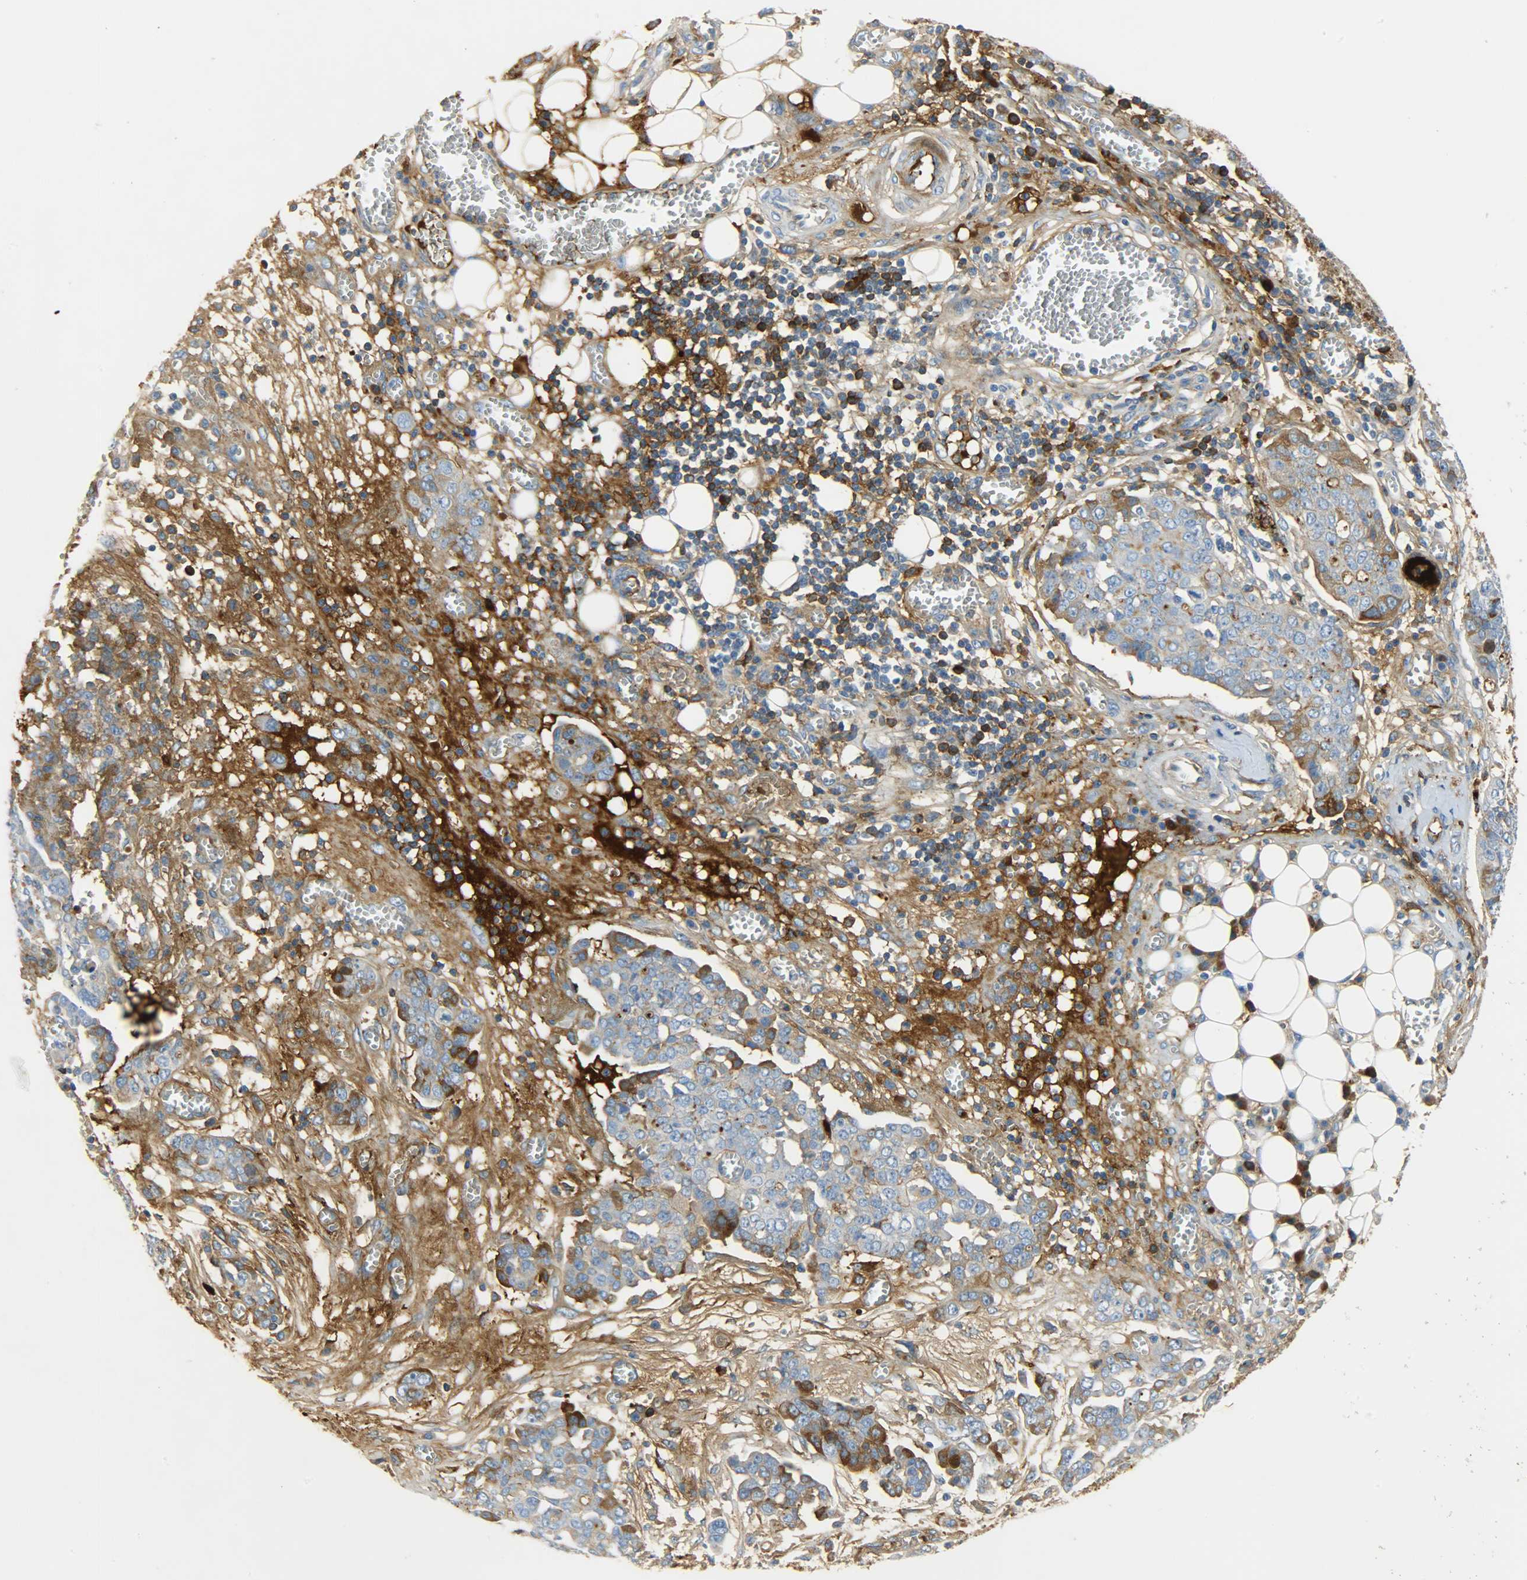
{"staining": {"intensity": "weak", "quantity": "25%-75%", "location": "cytoplasmic/membranous"}, "tissue": "ovarian cancer", "cell_type": "Tumor cells", "image_type": "cancer", "snomed": [{"axis": "morphology", "description": "Cystadenocarcinoma, serous, NOS"}, {"axis": "topography", "description": "Soft tissue"}, {"axis": "topography", "description": "Ovary"}], "caption": "Protein expression analysis of serous cystadenocarcinoma (ovarian) reveals weak cytoplasmic/membranous expression in approximately 25%-75% of tumor cells. The staining is performed using DAB (3,3'-diaminobenzidine) brown chromogen to label protein expression. The nuclei are counter-stained blue using hematoxylin.", "gene": "CRP", "patient": {"sex": "female", "age": 57}}